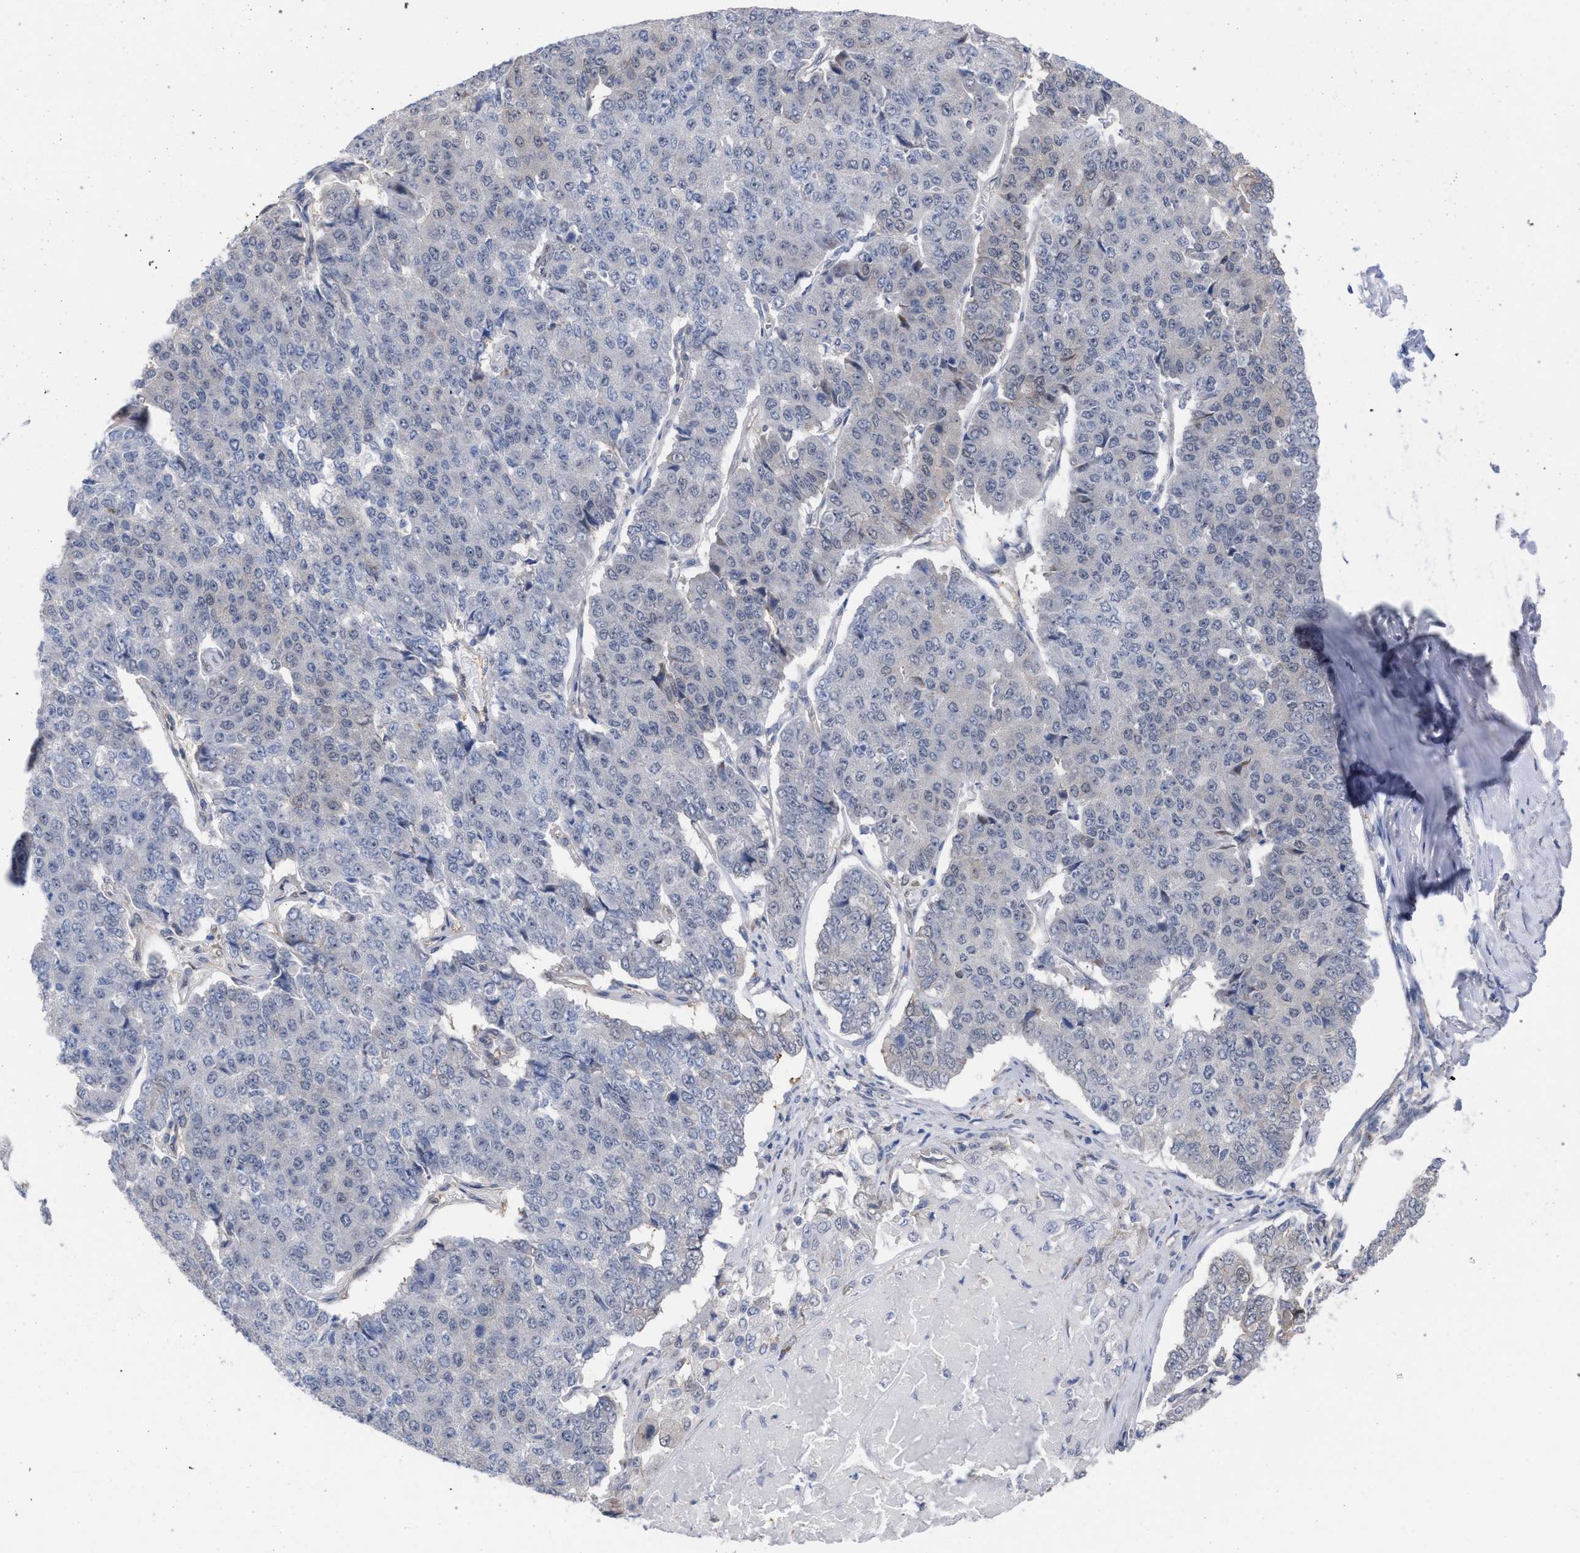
{"staining": {"intensity": "weak", "quantity": "<25%", "location": "cytoplasmic/membranous"}, "tissue": "pancreatic cancer", "cell_type": "Tumor cells", "image_type": "cancer", "snomed": [{"axis": "morphology", "description": "Adenocarcinoma, NOS"}, {"axis": "topography", "description": "Pancreas"}], "caption": "Tumor cells show no significant staining in pancreatic cancer (adenocarcinoma).", "gene": "FHOD3", "patient": {"sex": "male", "age": 50}}